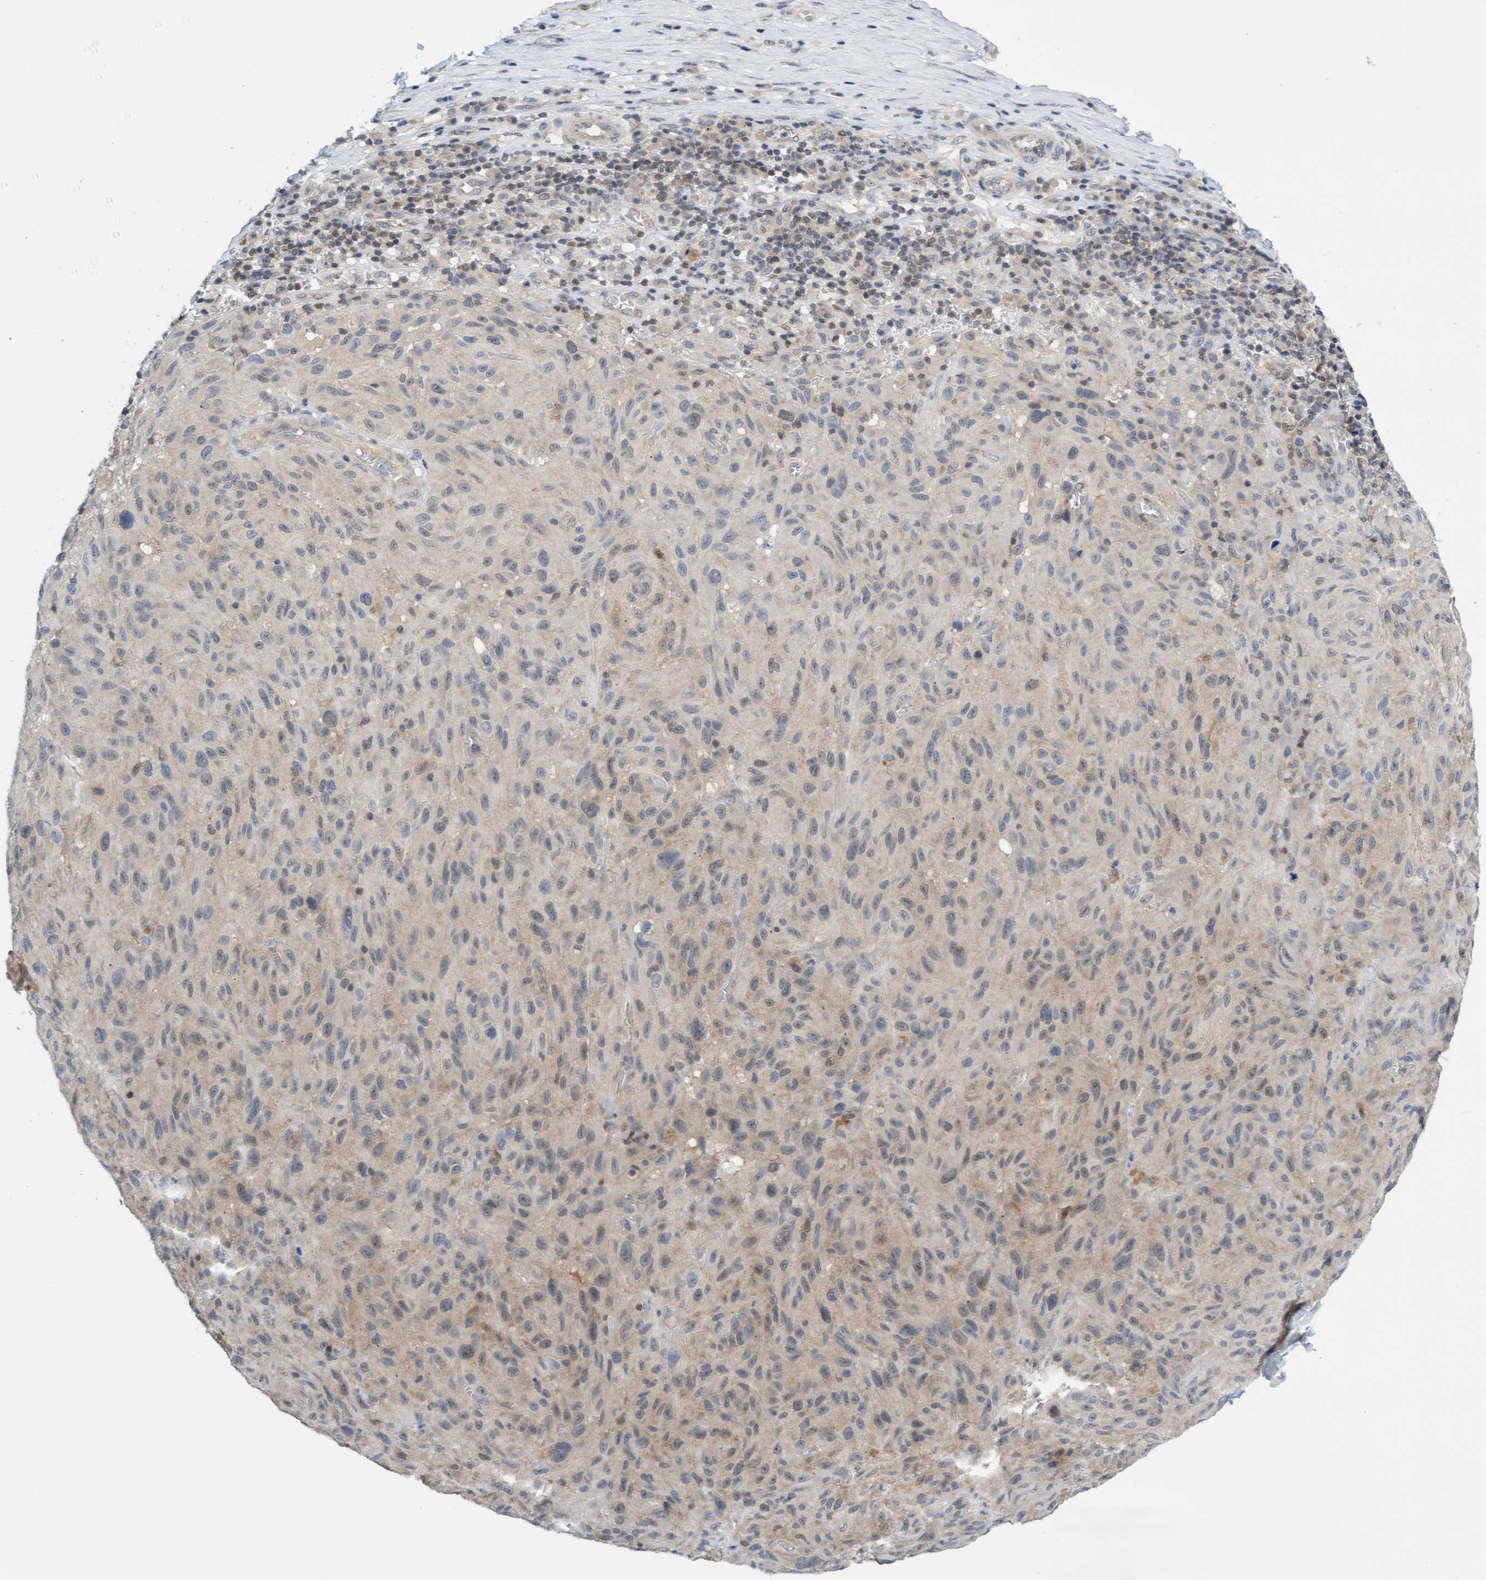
{"staining": {"intensity": "weak", "quantity": "25%-75%", "location": "cytoplasmic/membranous"}, "tissue": "melanoma", "cell_type": "Tumor cells", "image_type": "cancer", "snomed": [{"axis": "morphology", "description": "Malignant melanoma, NOS"}, {"axis": "topography", "description": "Skin"}], "caption": "This is a histology image of IHC staining of malignant melanoma, which shows weak staining in the cytoplasmic/membranous of tumor cells.", "gene": "AMZ2", "patient": {"sex": "male", "age": 66}}